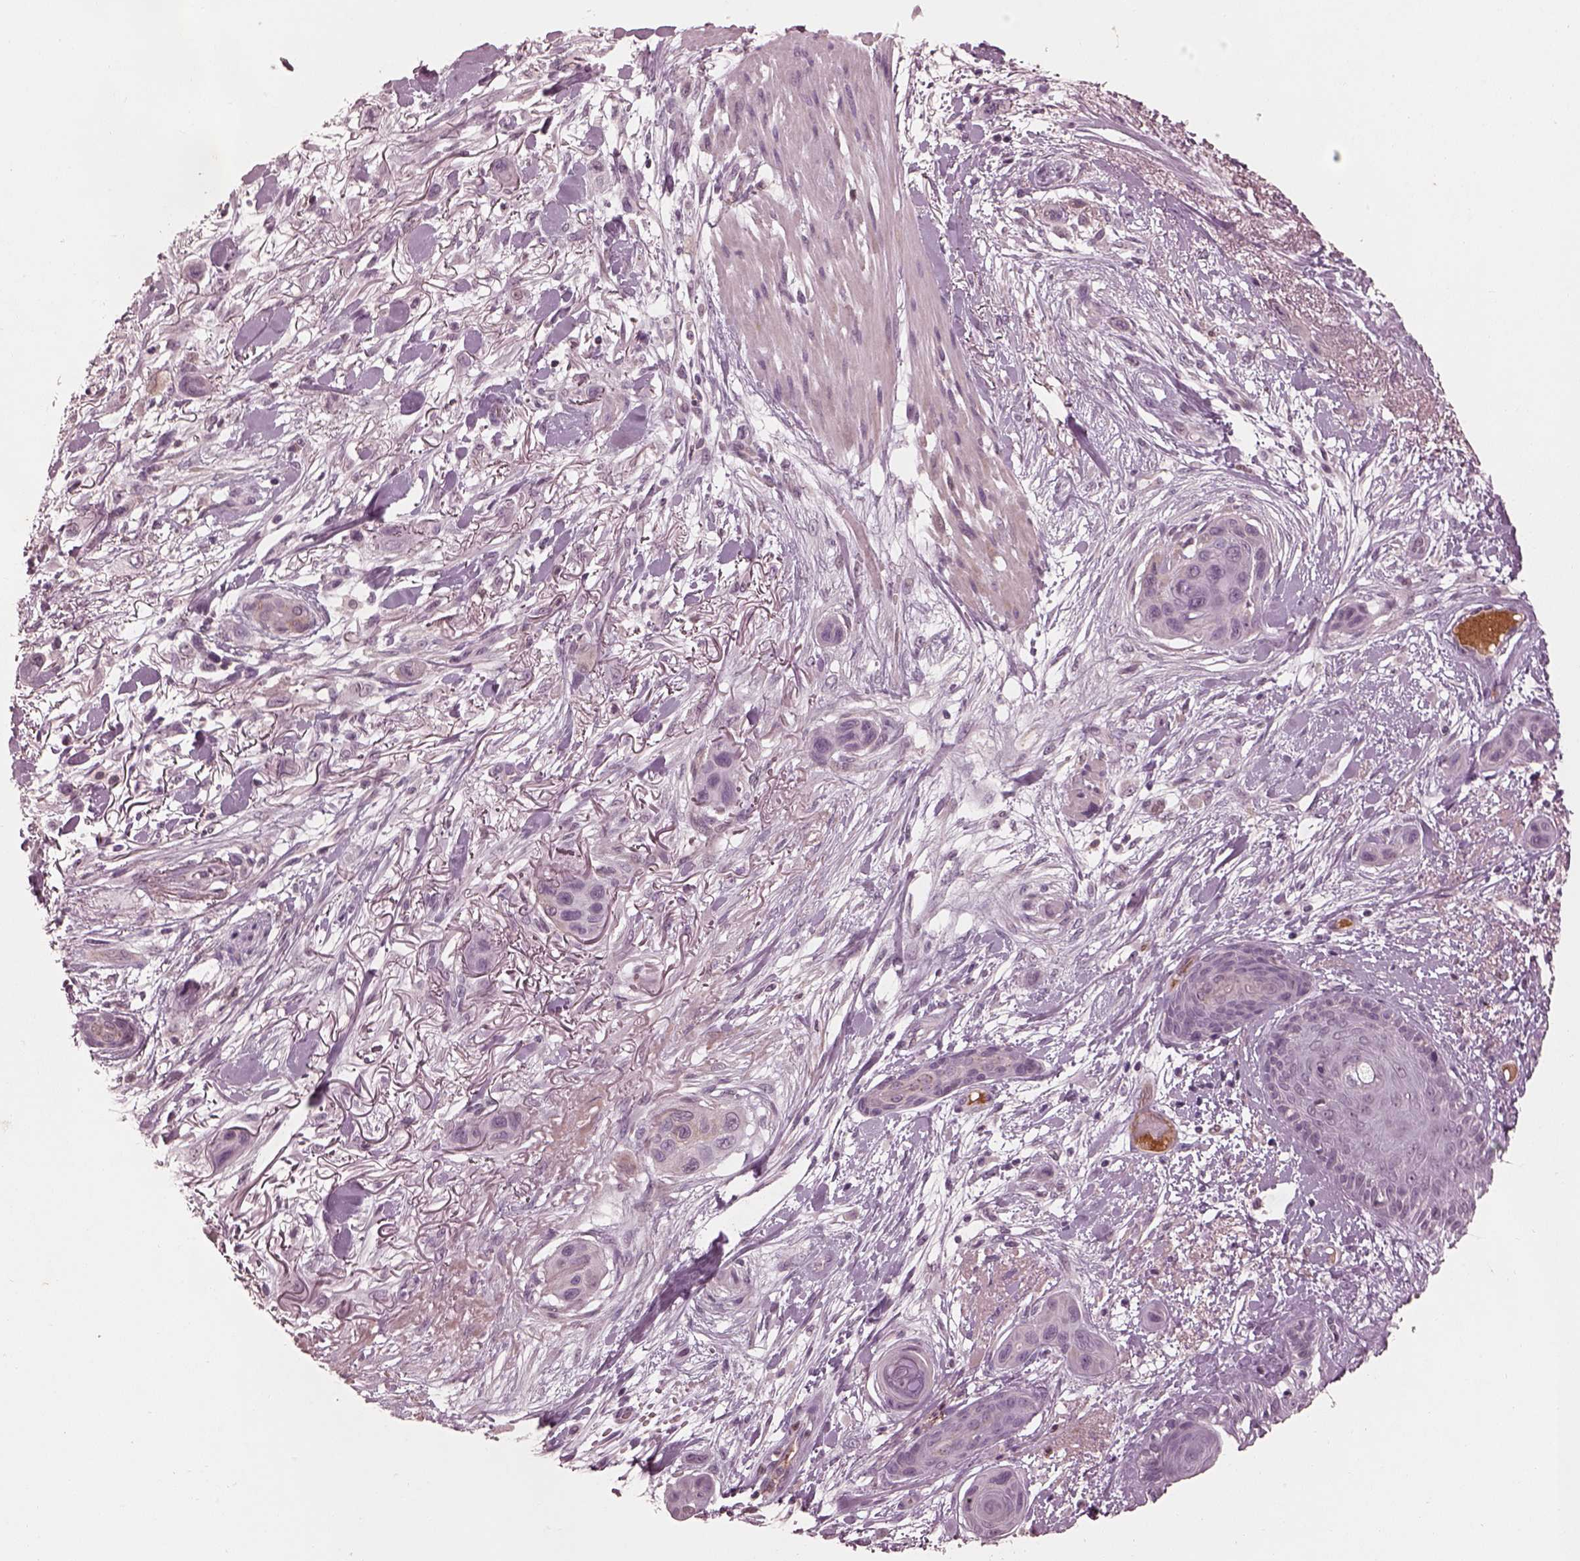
{"staining": {"intensity": "weak", "quantity": "<25%", "location": "cytoplasmic/membranous"}, "tissue": "skin cancer", "cell_type": "Tumor cells", "image_type": "cancer", "snomed": [{"axis": "morphology", "description": "Squamous cell carcinoma, NOS"}, {"axis": "topography", "description": "Skin"}], "caption": "This histopathology image is of skin cancer (squamous cell carcinoma) stained with immunohistochemistry (IHC) to label a protein in brown with the nuclei are counter-stained blue. There is no staining in tumor cells. Nuclei are stained in blue.", "gene": "KCNA2", "patient": {"sex": "male", "age": 79}}